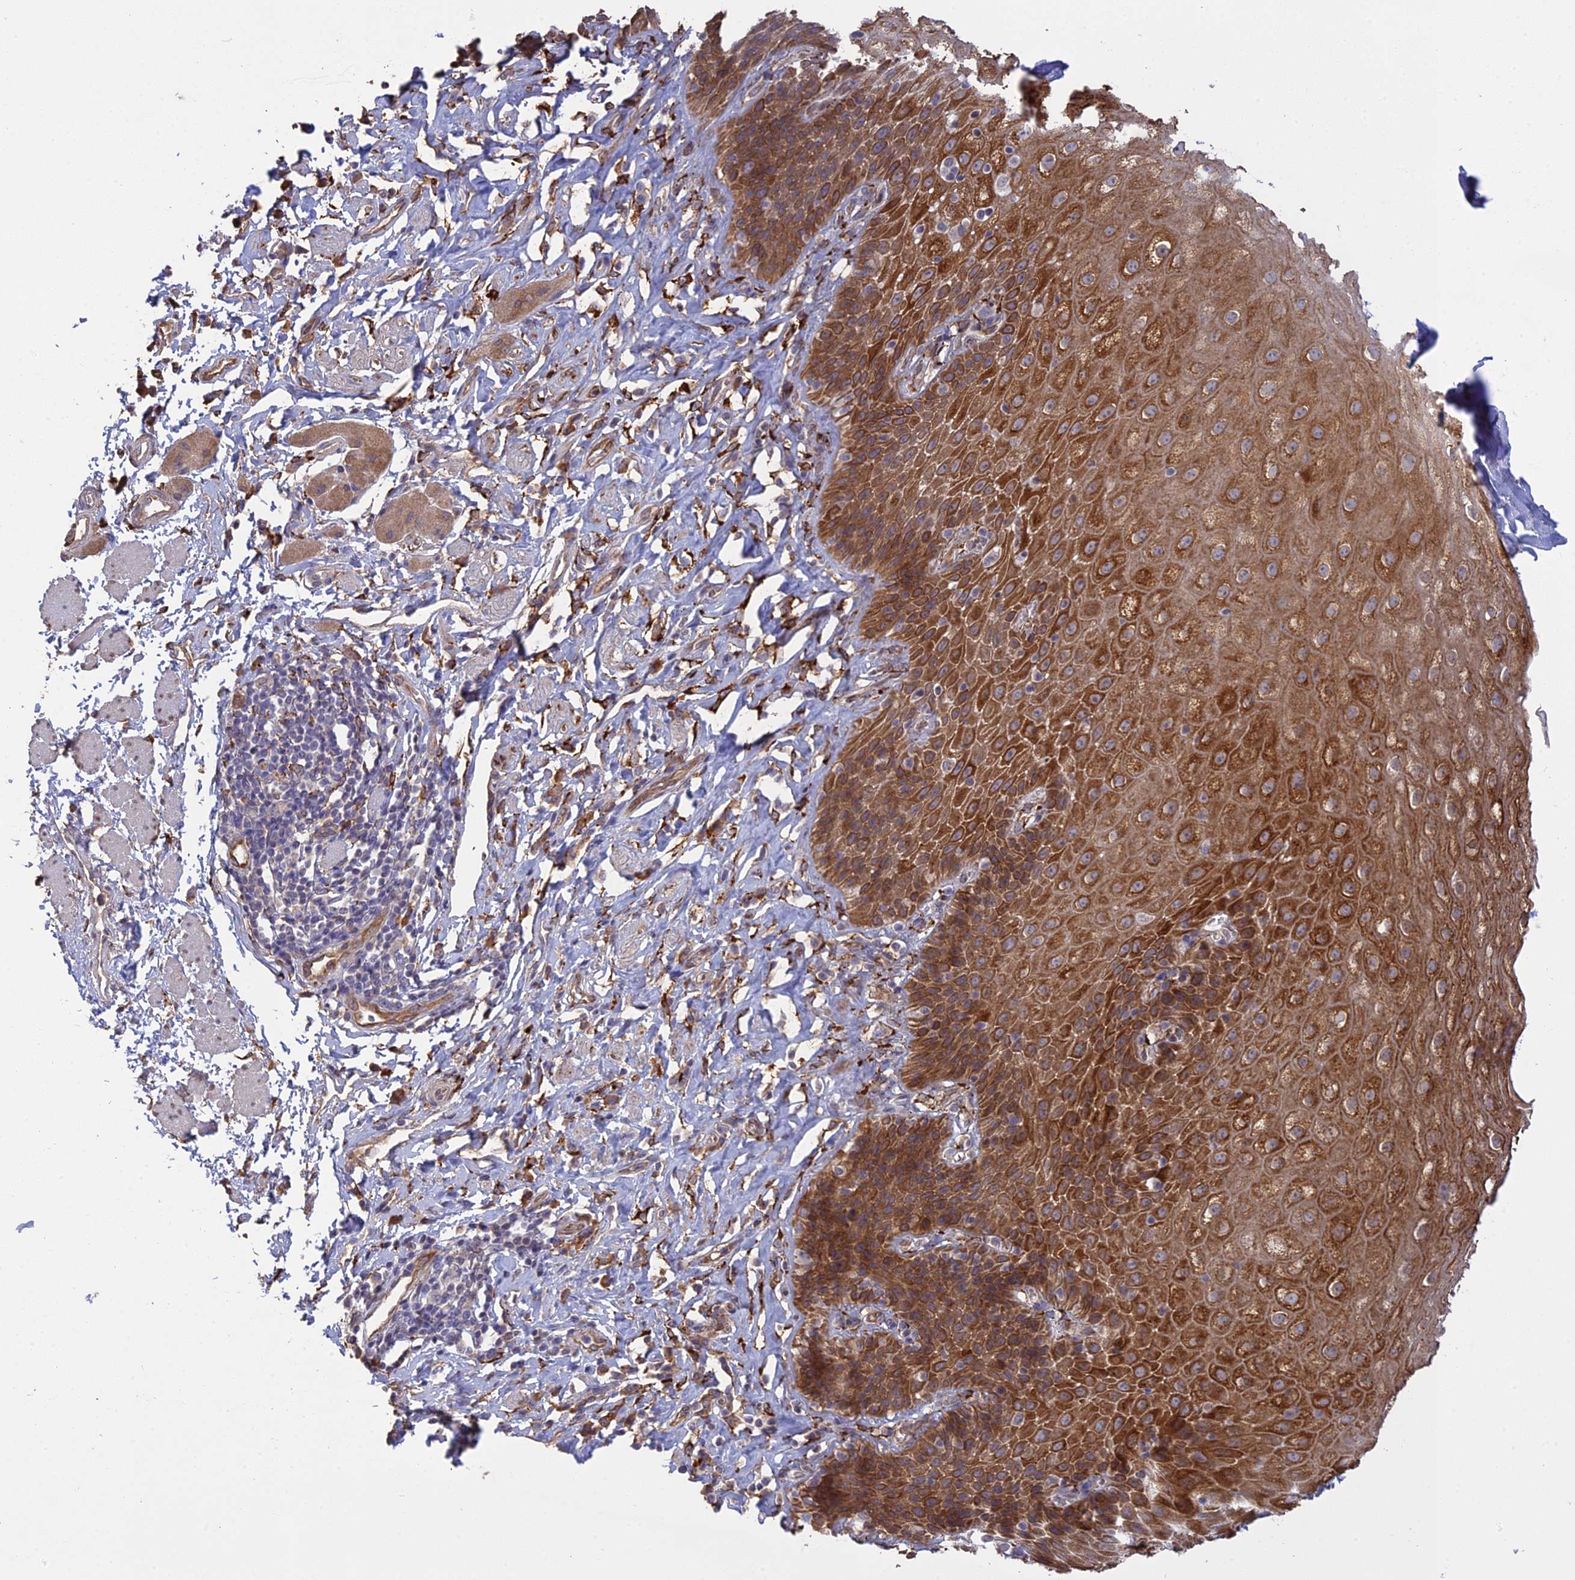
{"staining": {"intensity": "strong", "quantity": "25%-75%", "location": "cytoplasmic/membranous"}, "tissue": "esophagus", "cell_type": "Squamous epithelial cells", "image_type": "normal", "snomed": [{"axis": "morphology", "description": "Normal tissue, NOS"}, {"axis": "topography", "description": "Esophagus"}], "caption": "Immunohistochemistry staining of benign esophagus, which displays high levels of strong cytoplasmic/membranous positivity in approximately 25%-75% of squamous epithelial cells indicating strong cytoplasmic/membranous protein positivity. The staining was performed using DAB (3,3'-diaminobenzidine) (brown) for protein detection and nuclei were counterstained in hematoxylin (blue).", "gene": "PPIC", "patient": {"sex": "female", "age": 61}}